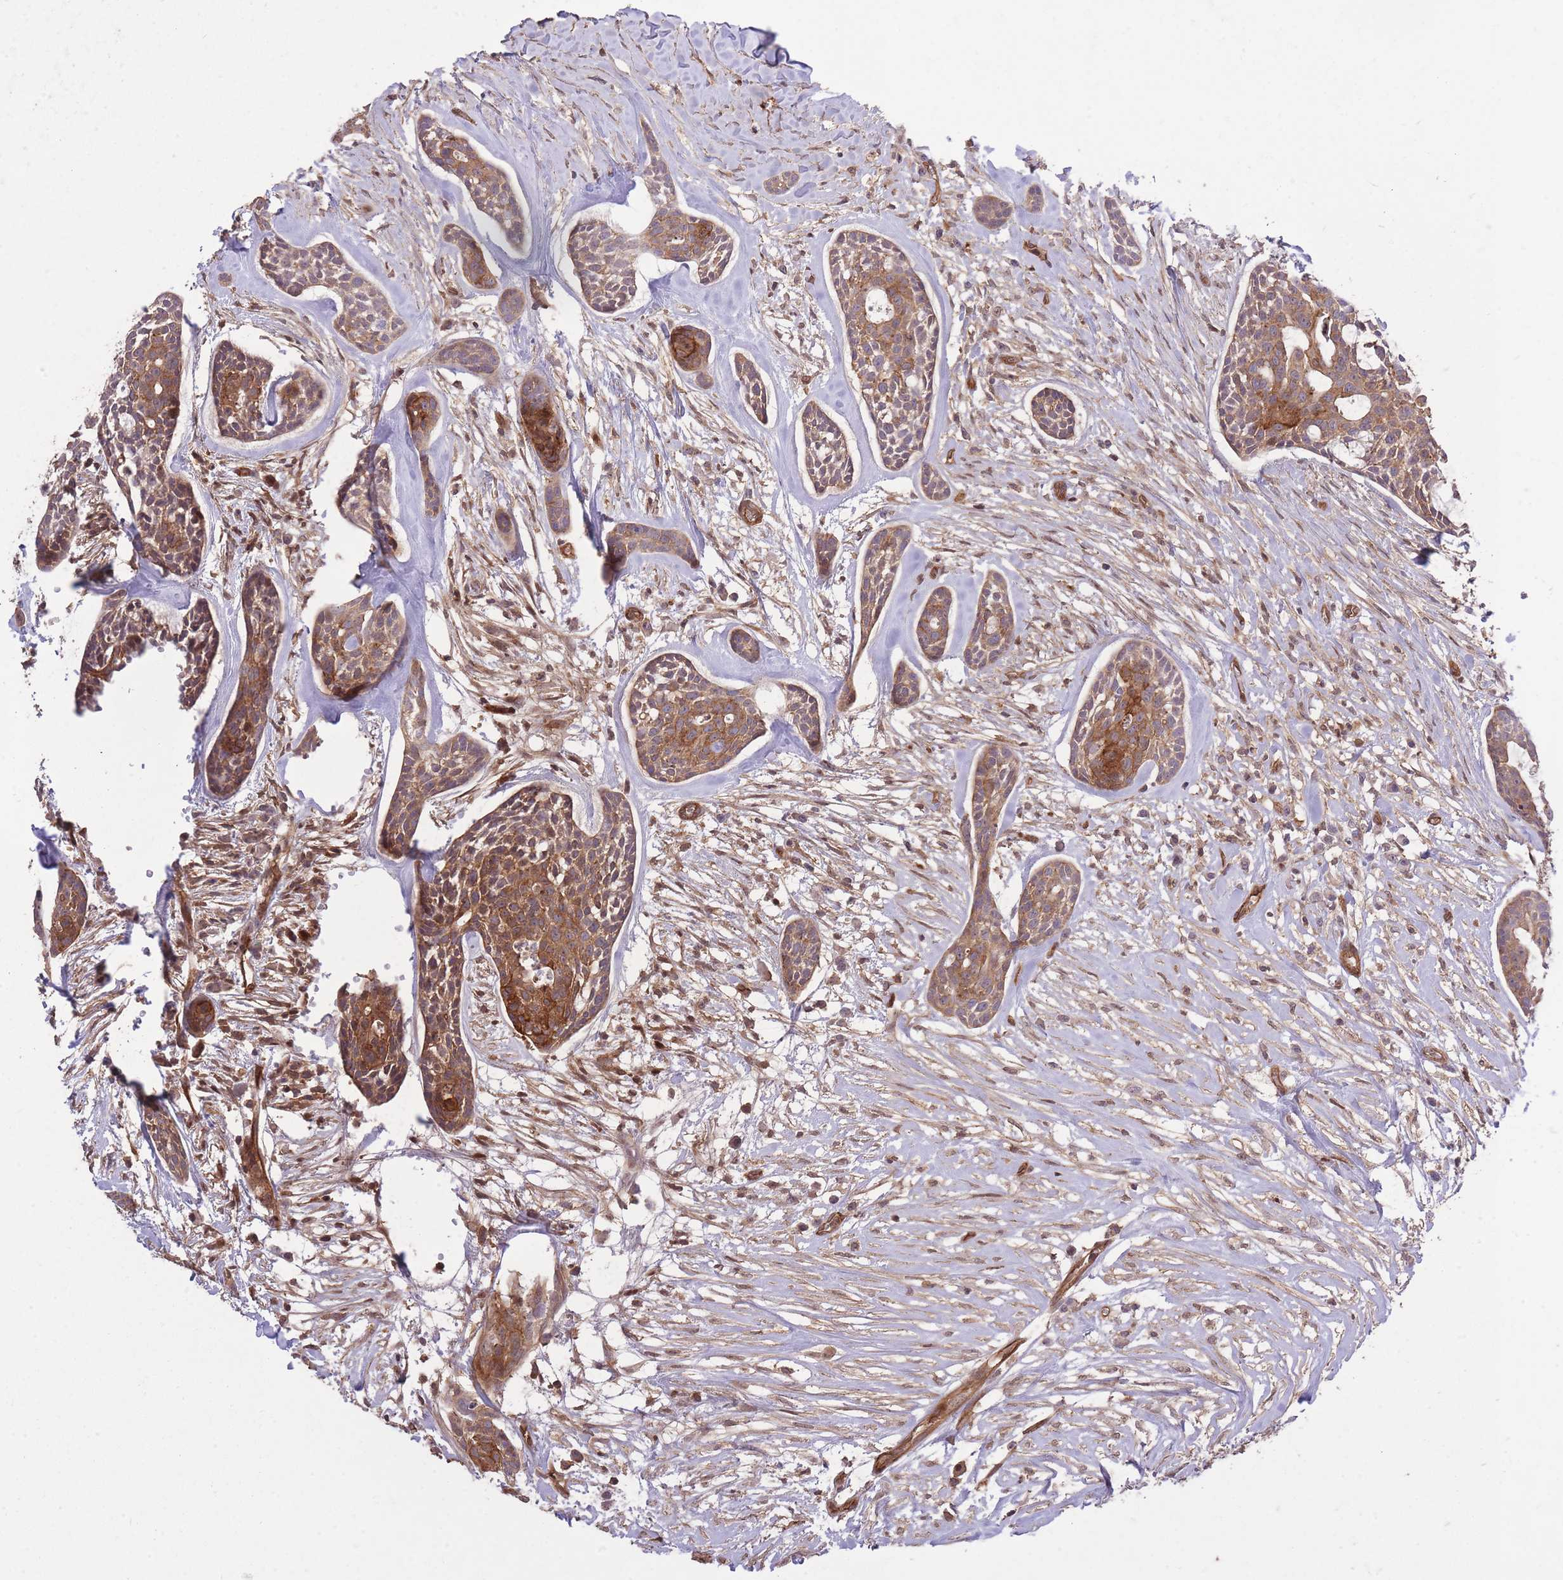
{"staining": {"intensity": "moderate", "quantity": ">75%", "location": "cytoplasmic/membranous"}, "tissue": "head and neck cancer", "cell_type": "Tumor cells", "image_type": "cancer", "snomed": [{"axis": "morphology", "description": "Adenocarcinoma, NOS"}, {"axis": "topography", "description": "Subcutis"}, {"axis": "topography", "description": "Head-Neck"}], "caption": "Immunohistochemical staining of head and neck adenocarcinoma displays medium levels of moderate cytoplasmic/membranous protein expression in approximately >75% of tumor cells.", "gene": "PLD1", "patient": {"sex": "female", "age": 73}}